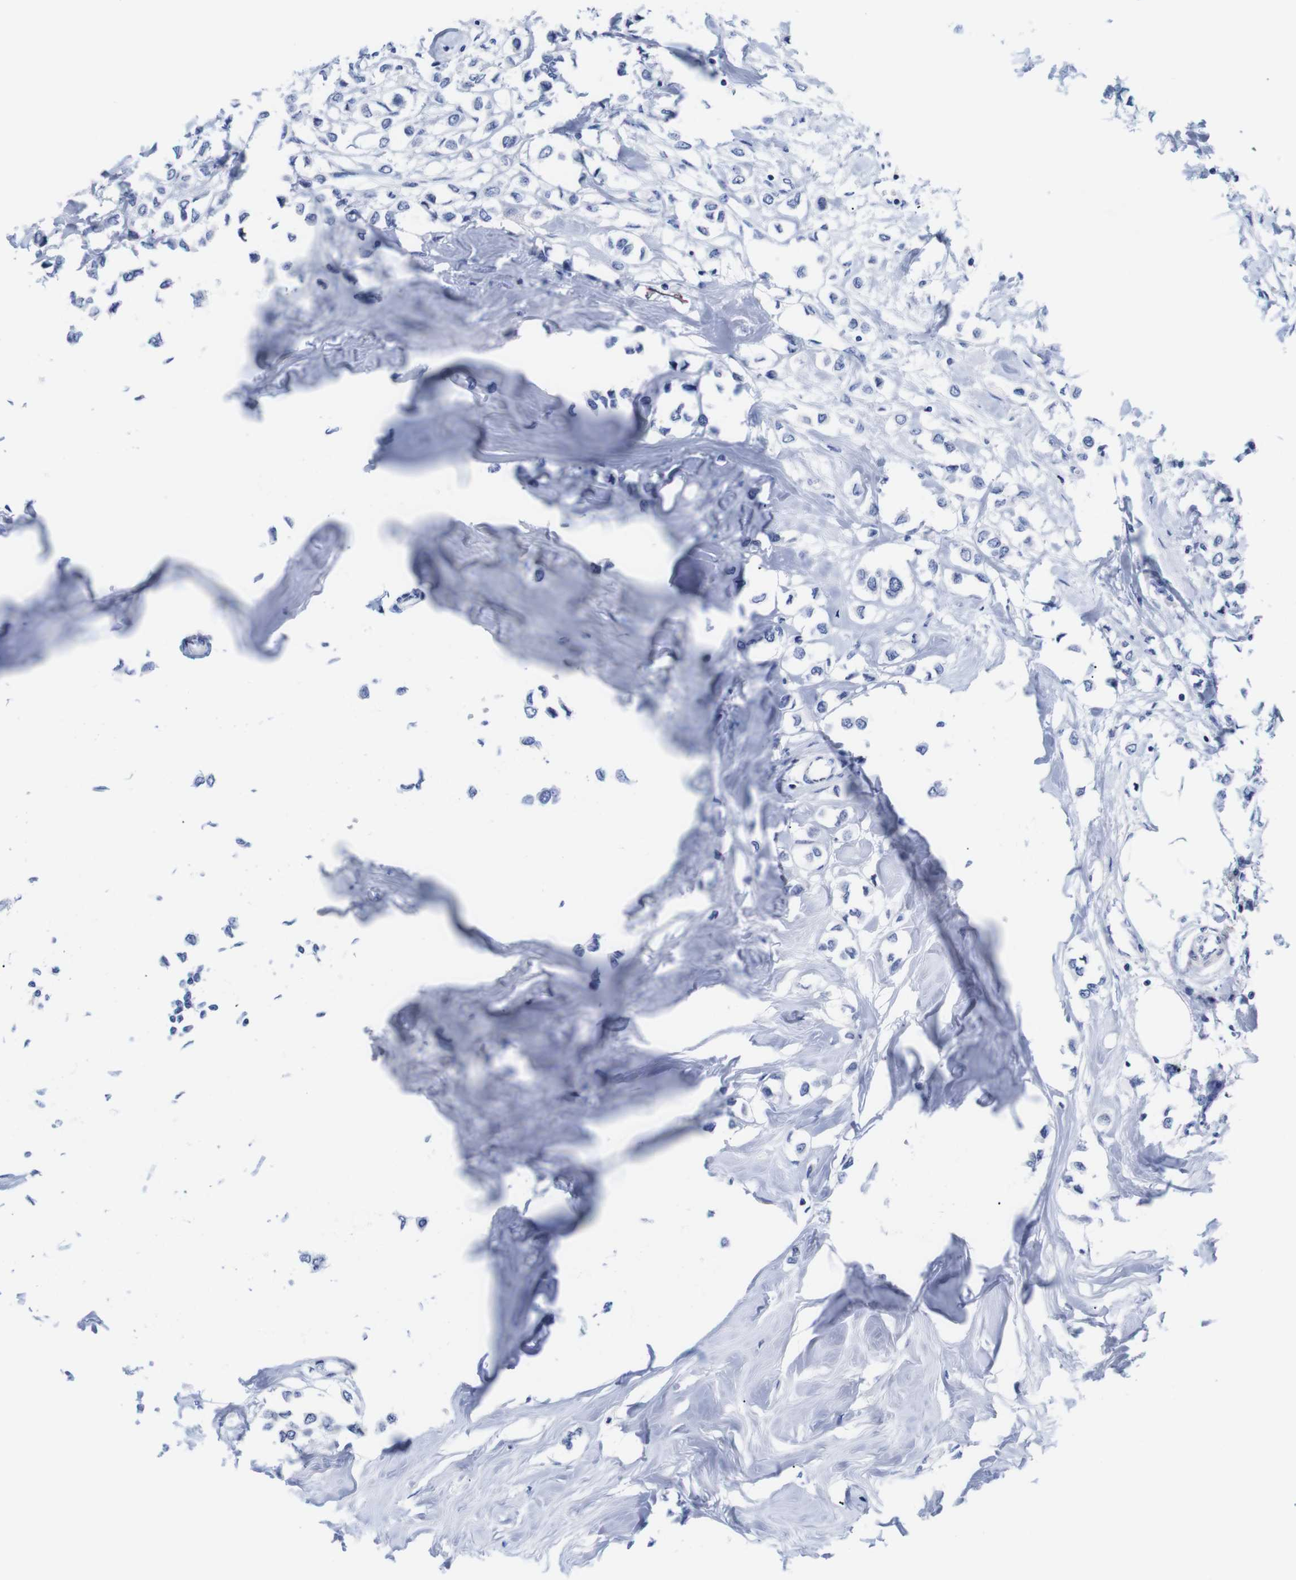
{"staining": {"intensity": "negative", "quantity": "none", "location": "none"}, "tissue": "breast cancer", "cell_type": "Tumor cells", "image_type": "cancer", "snomed": [{"axis": "morphology", "description": "Lobular carcinoma"}, {"axis": "topography", "description": "Breast"}], "caption": "The image shows no staining of tumor cells in lobular carcinoma (breast).", "gene": "LRRC55", "patient": {"sex": "female", "age": 51}}